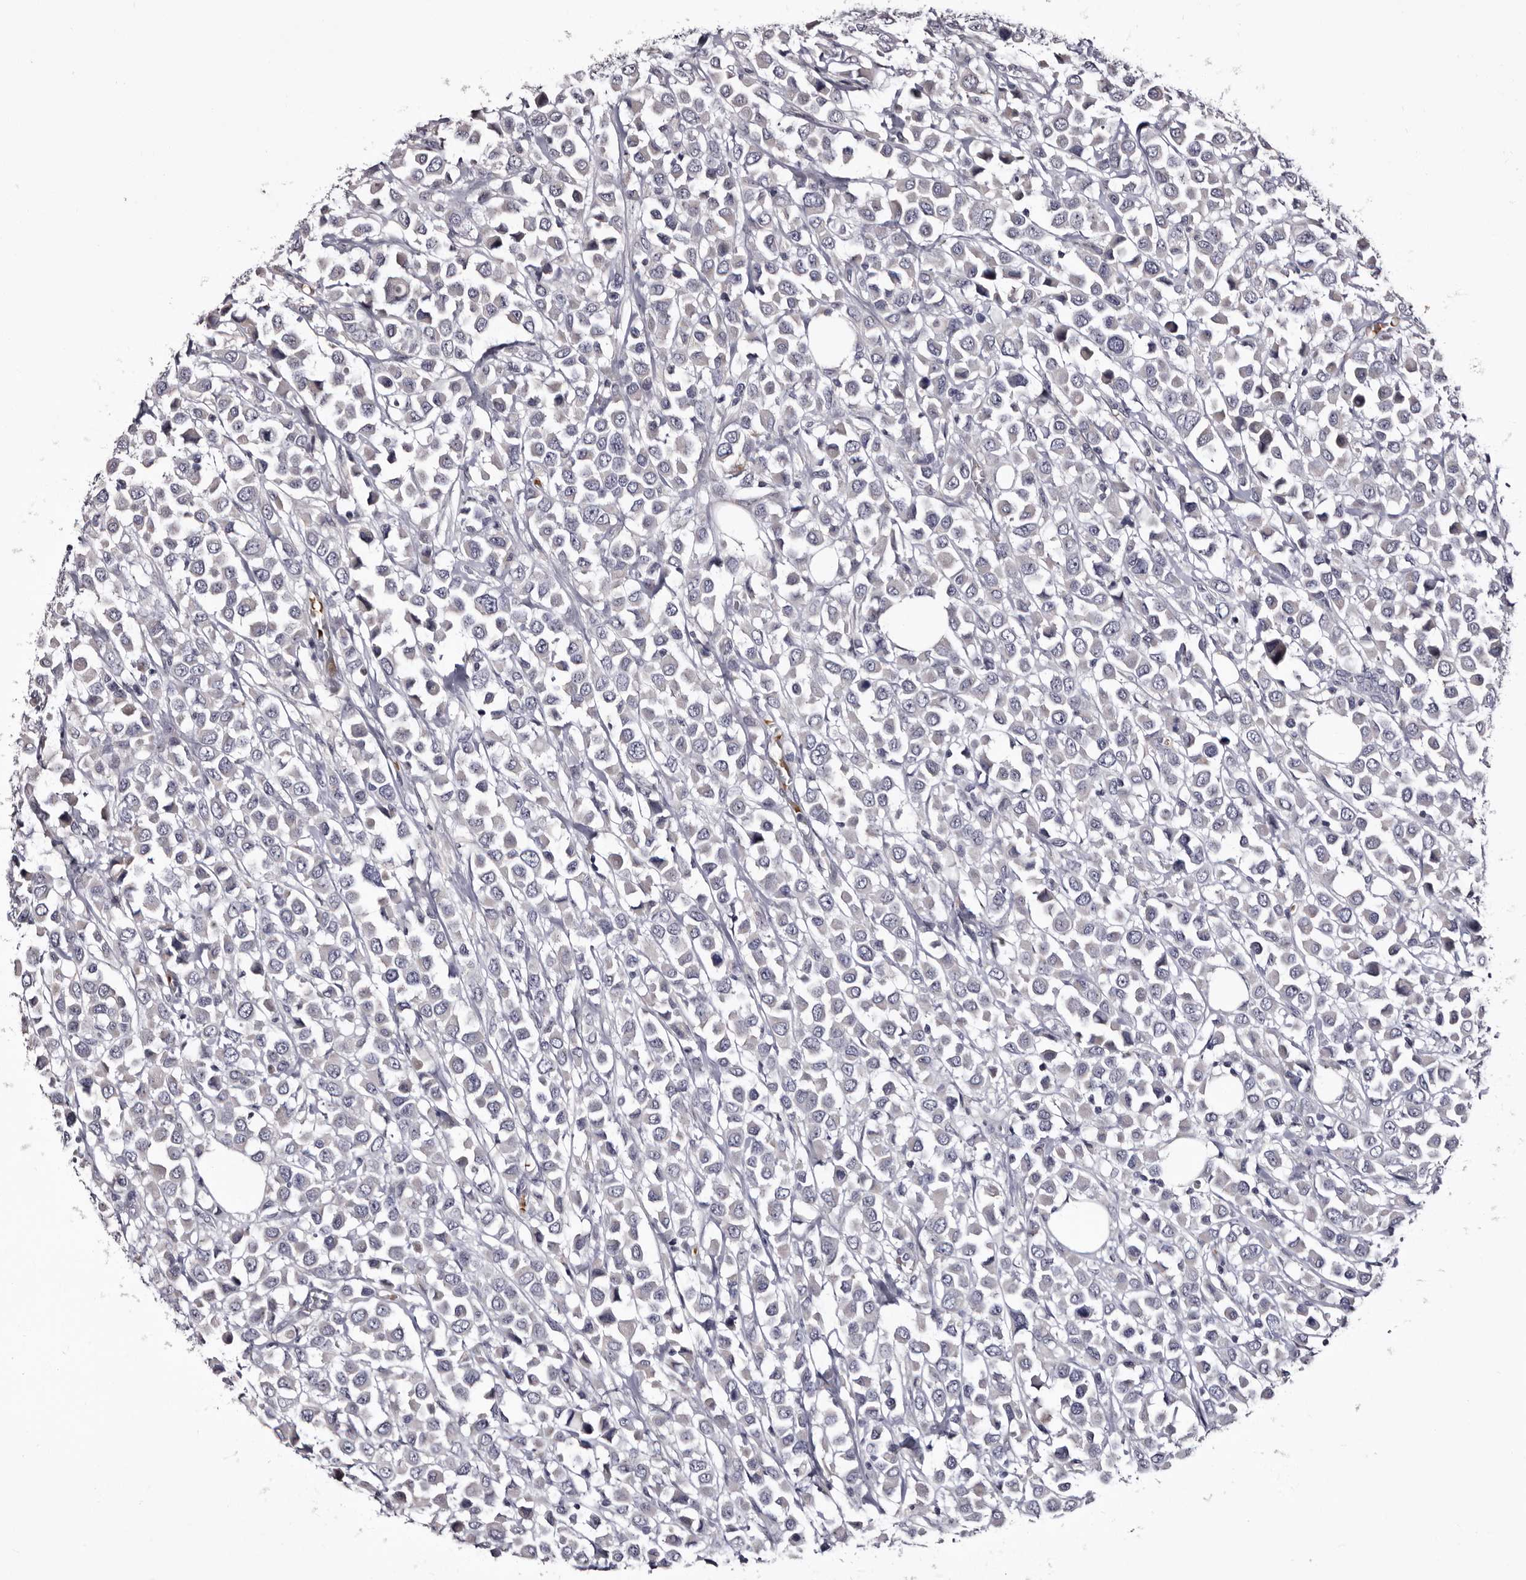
{"staining": {"intensity": "negative", "quantity": "none", "location": "none"}, "tissue": "breast cancer", "cell_type": "Tumor cells", "image_type": "cancer", "snomed": [{"axis": "morphology", "description": "Duct carcinoma"}, {"axis": "topography", "description": "Breast"}], "caption": "Protein analysis of invasive ductal carcinoma (breast) reveals no significant positivity in tumor cells.", "gene": "BPGM", "patient": {"sex": "female", "age": 61}}